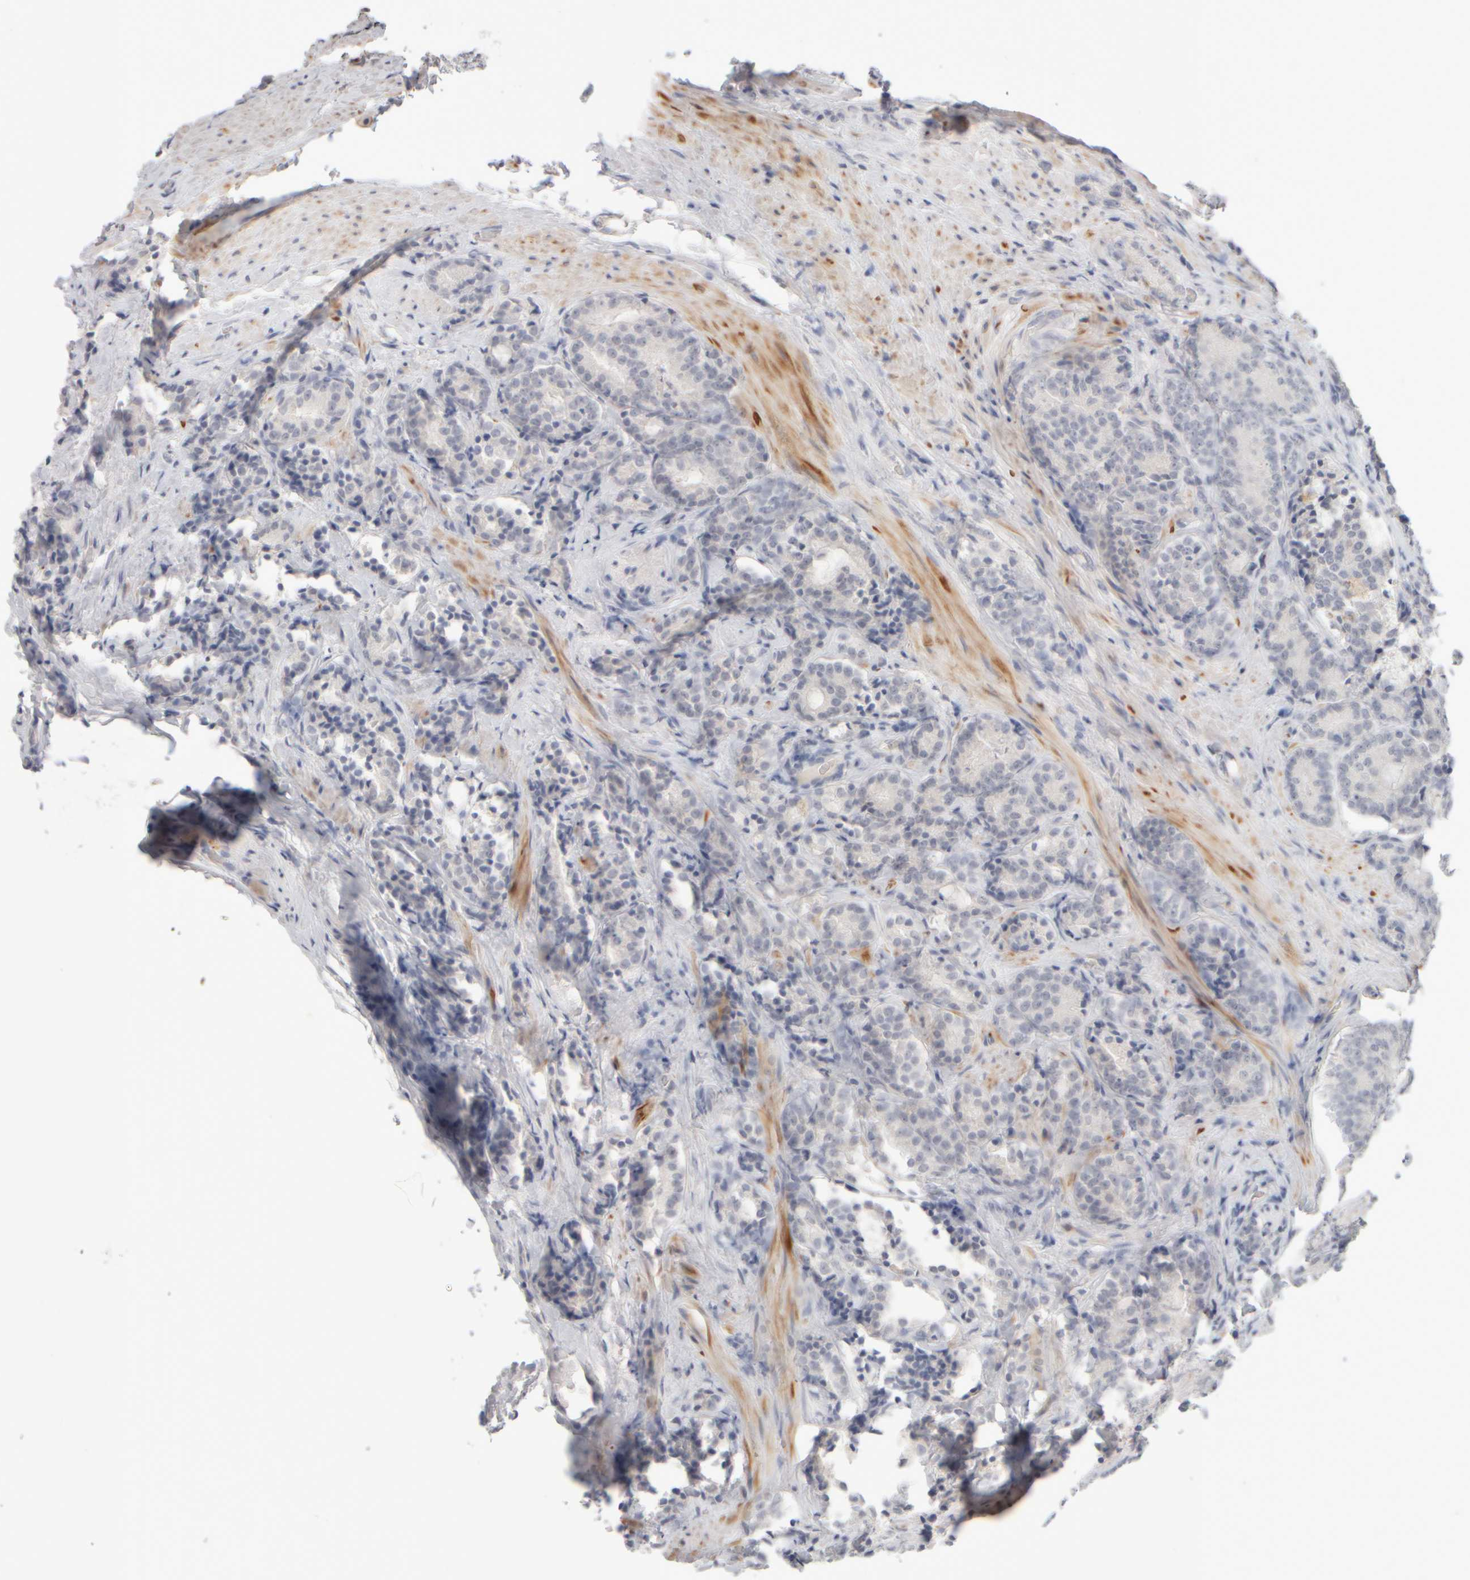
{"staining": {"intensity": "negative", "quantity": "none", "location": "none"}, "tissue": "prostate cancer", "cell_type": "Tumor cells", "image_type": "cancer", "snomed": [{"axis": "morphology", "description": "Adenocarcinoma, High grade"}, {"axis": "topography", "description": "Prostate"}], "caption": "Adenocarcinoma (high-grade) (prostate) stained for a protein using immunohistochemistry (IHC) reveals no positivity tumor cells.", "gene": "ZNF112", "patient": {"sex": "male", "age": 61}}